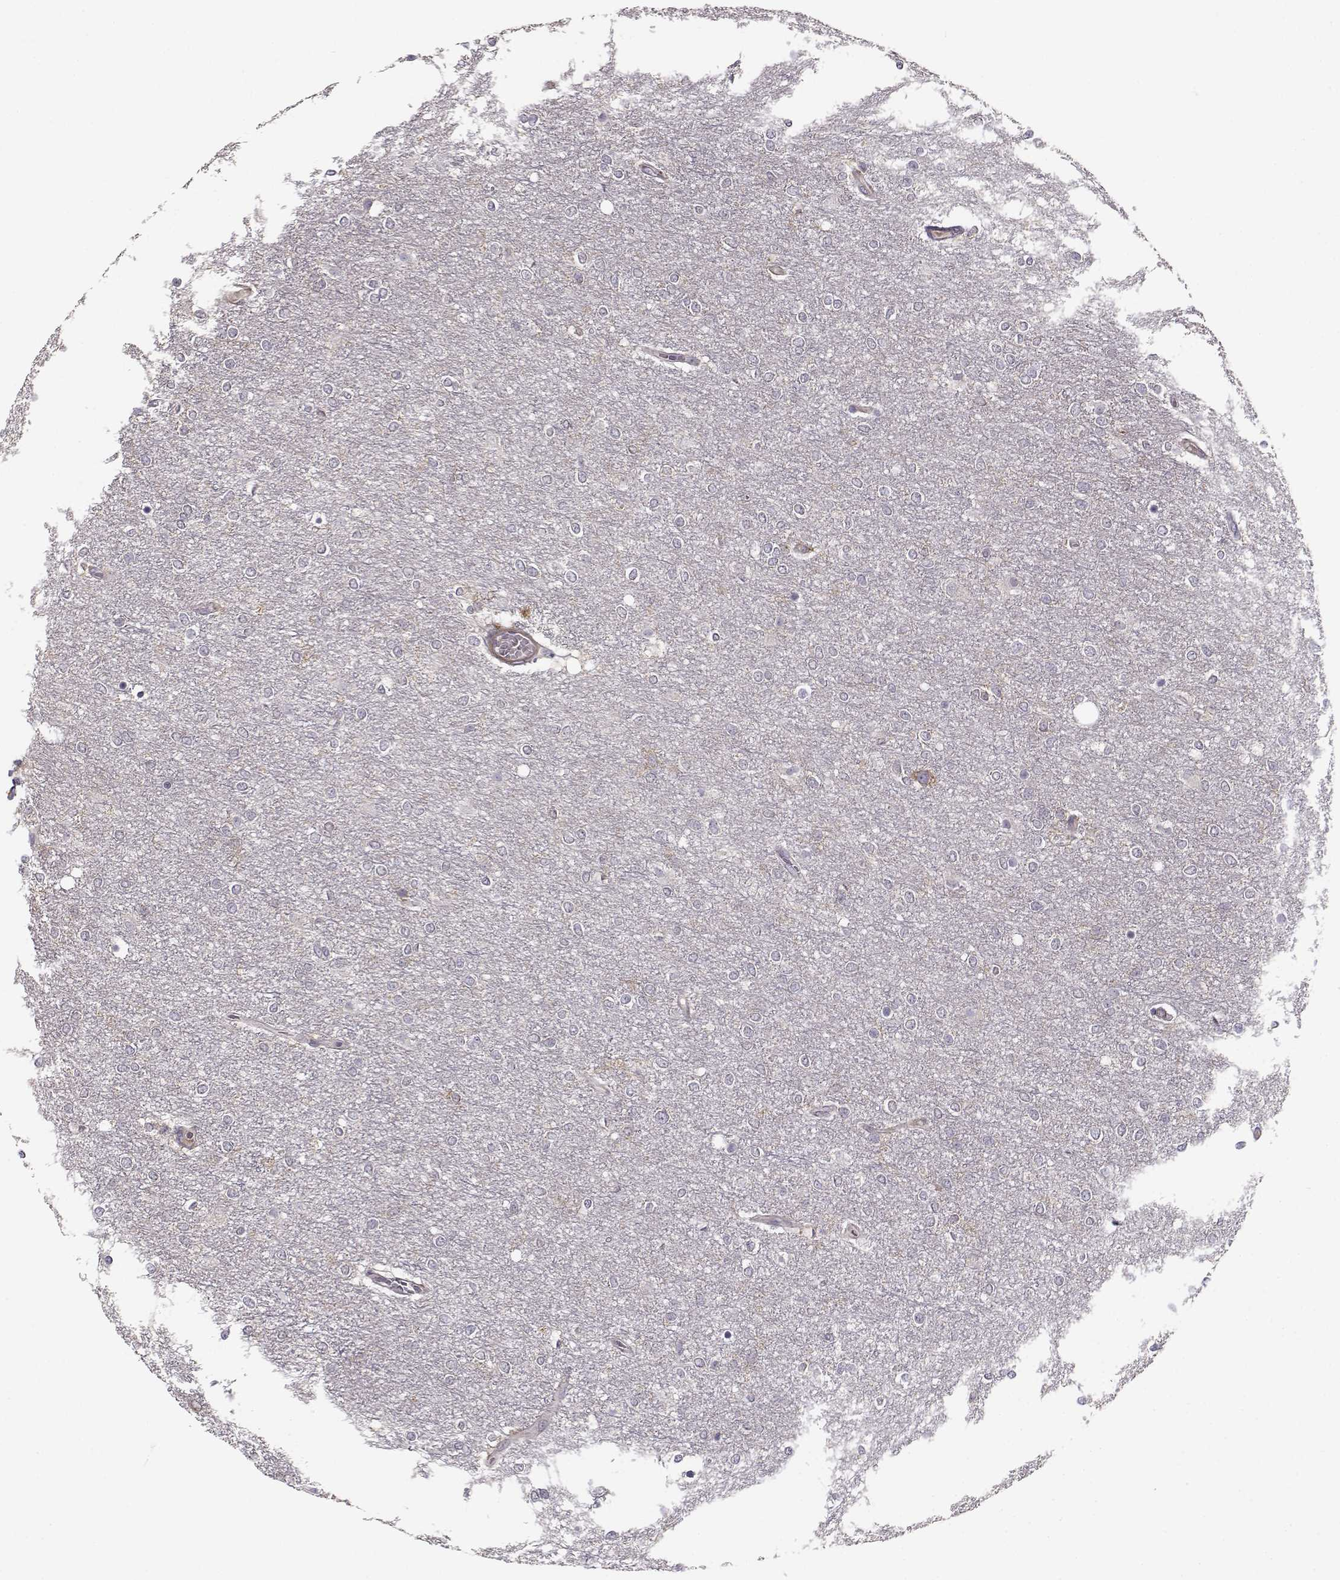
{"staining": {"intensity": "negative", "quantity": "none", "location": "none"}, "tissue": "glioma", "cell_type": "Tumor cells", "image_type": "cancer", "snomed": [{"axis": "morphology", "description": "Glioma, malignant, High grade"}, {"axis": "topography", "description": "Brain"}], "caption": "A histopathology image of human malignant high-grade glioma is negative for staining in tumor cells.", "gene": "ENTPD8", "patient": {"sex": "female", "age": 61}}